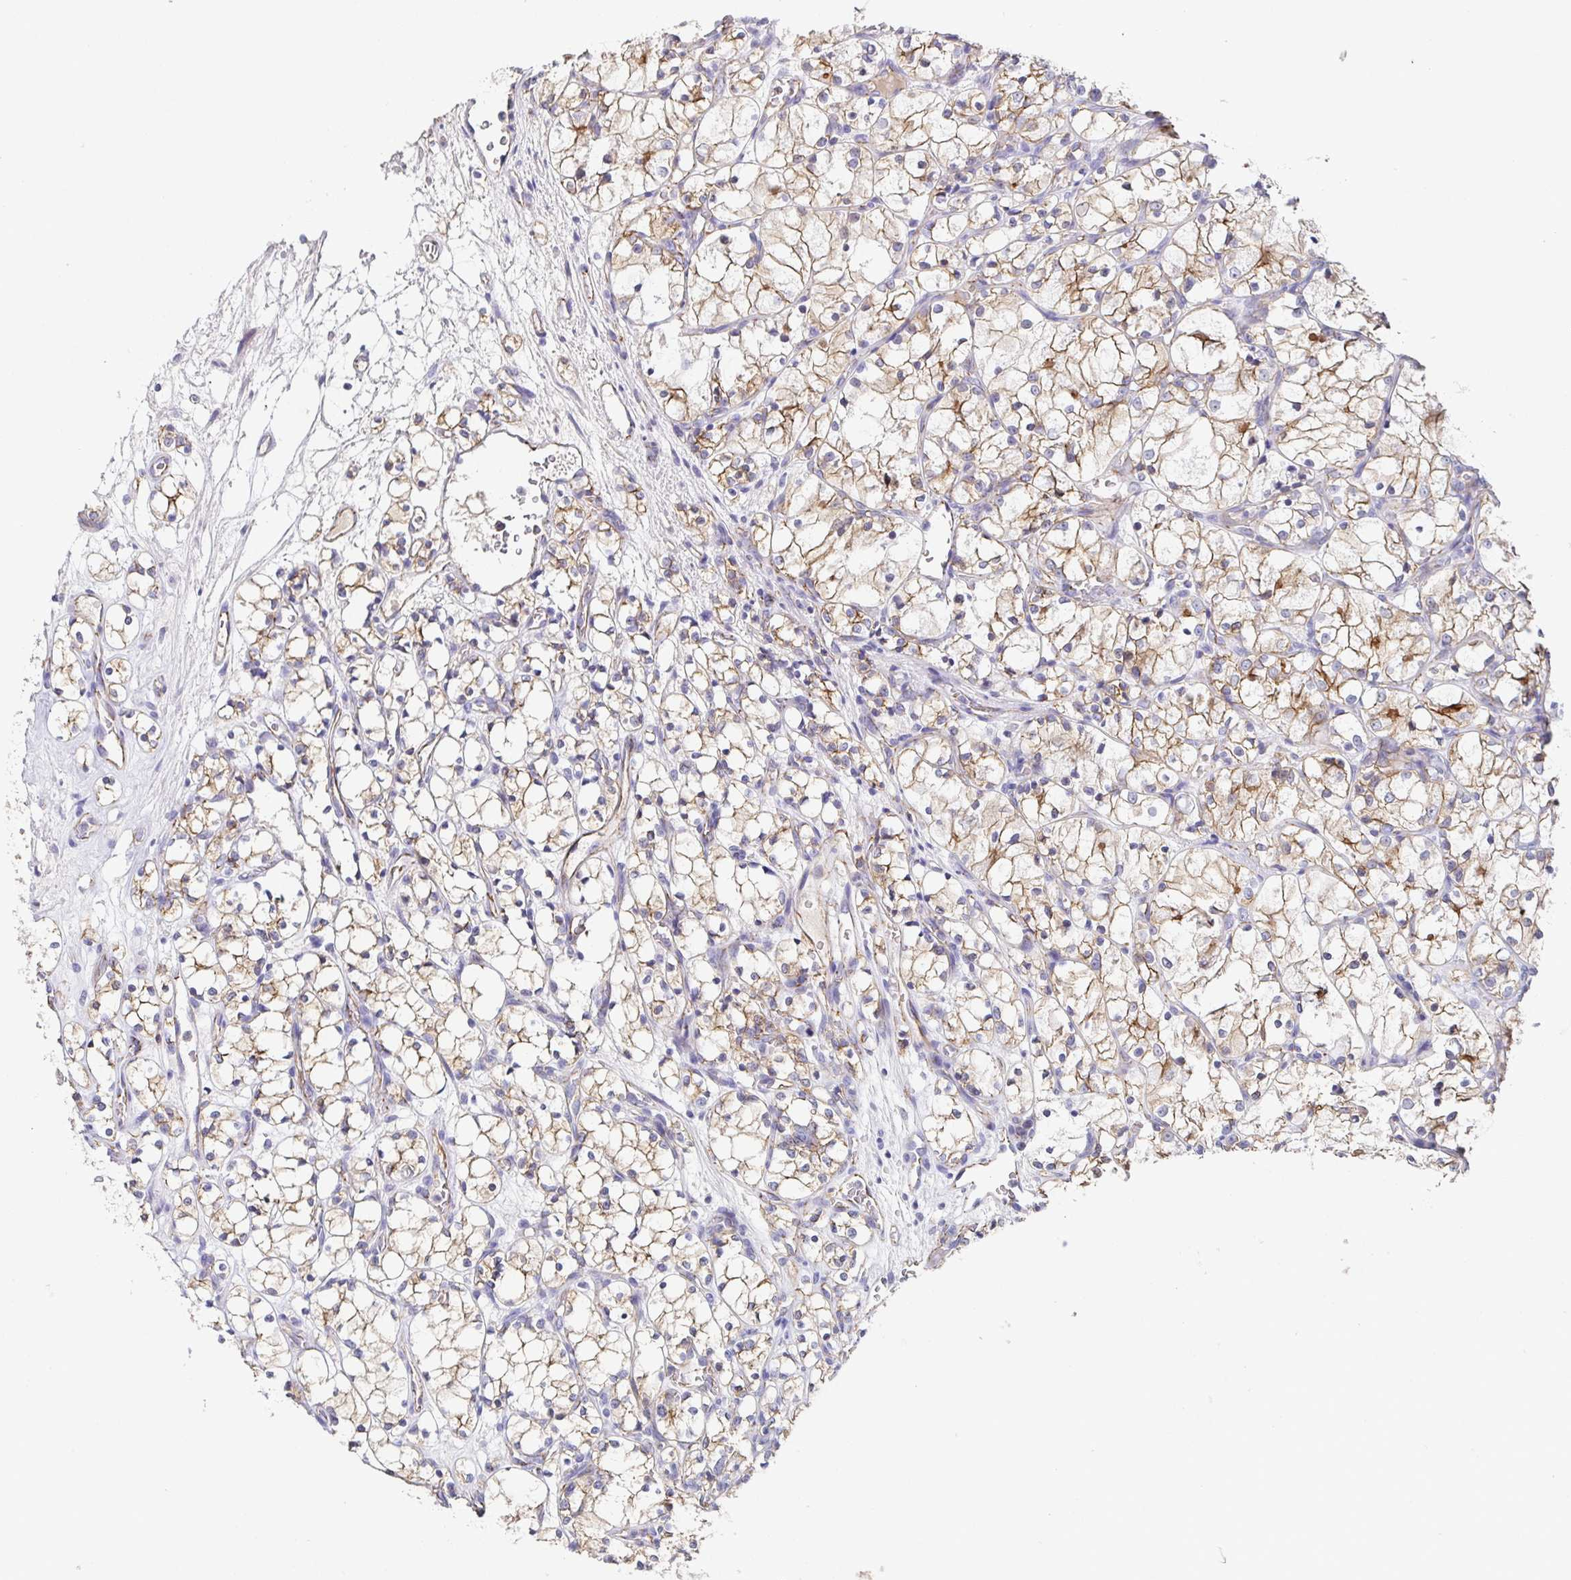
{"staining": {"intensity": "weak", "quantity": "25%-75%", "location": "cytoplasmic/membranous"}, "tissue": "renal cancer", "cell_type": "Tumor cells", "image_type": "cancer", "snomed": [{"axis": "morphology", "description": "Adenocarcinoma, NOS"}, {"axis": "topography", "description": "Kidney"}], "caption": "A photomicrograph of adenocarcinoma (renal) stained for a protein exhibits weak cytoplasmic/membranous brown staining in tumor cells.", "gene": "PIWIL3", "patient": {"sex": "female", "age": 69}}